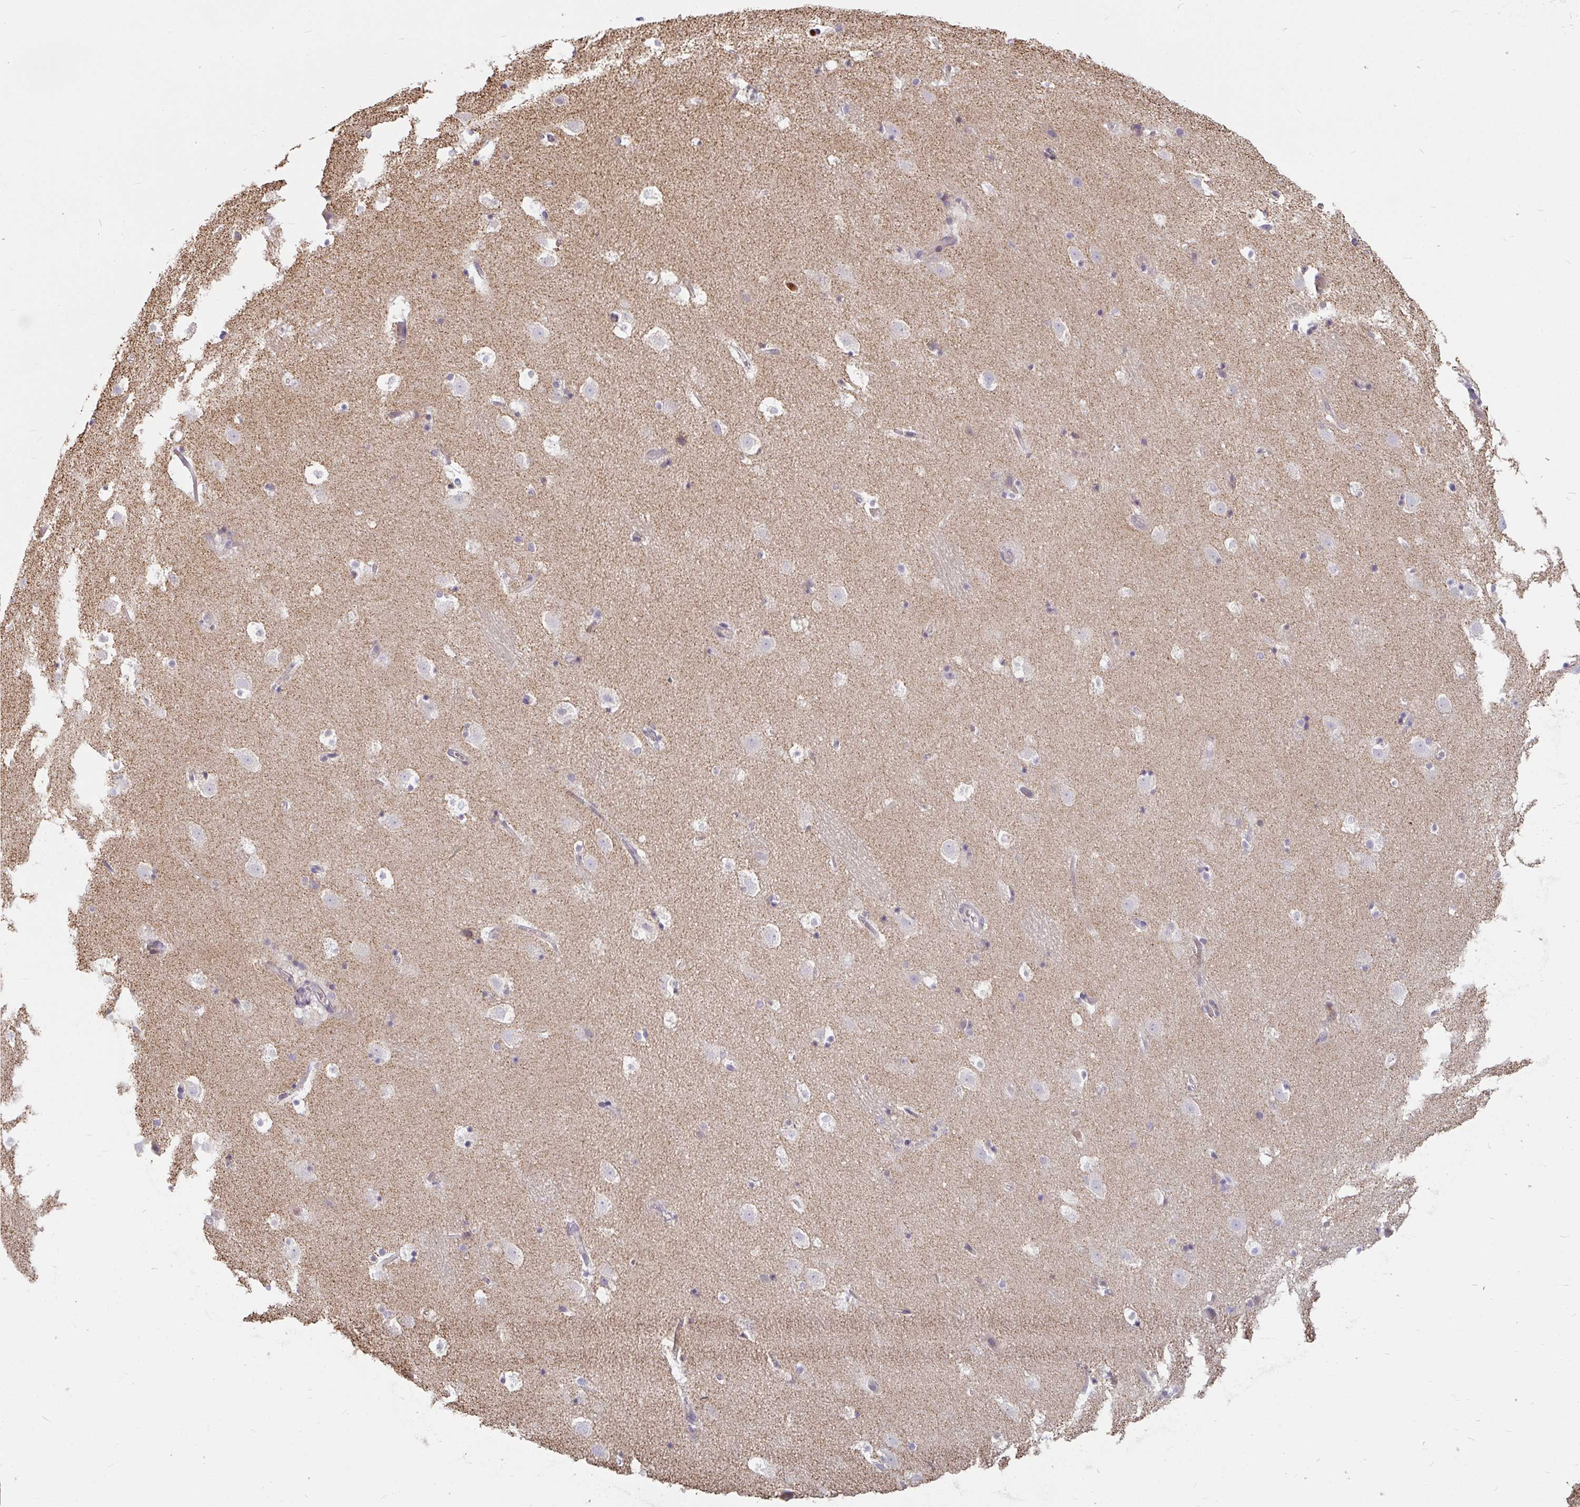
{"staining": {"intensity": "negative", "quantity": "none", "location": "none"}, "tissue": "caudate", "cell_type": "Glial cells", "image_type": "normal", "snomed": [{"axis": "morphology", "description": "Normal tissue, NOS"}, {"axis": "topography", "description": "Lateral ventricle wall"}], "caption": "High magnification brightfield microscopy of normal caudate stained with DAB (brown) and counterstained with hematoxylin (blue): glial cells show no significant positivity. Nuclei are stained in blue.", "gene": "CSF3R", "patient": {"sex": "male", "age": 37}}